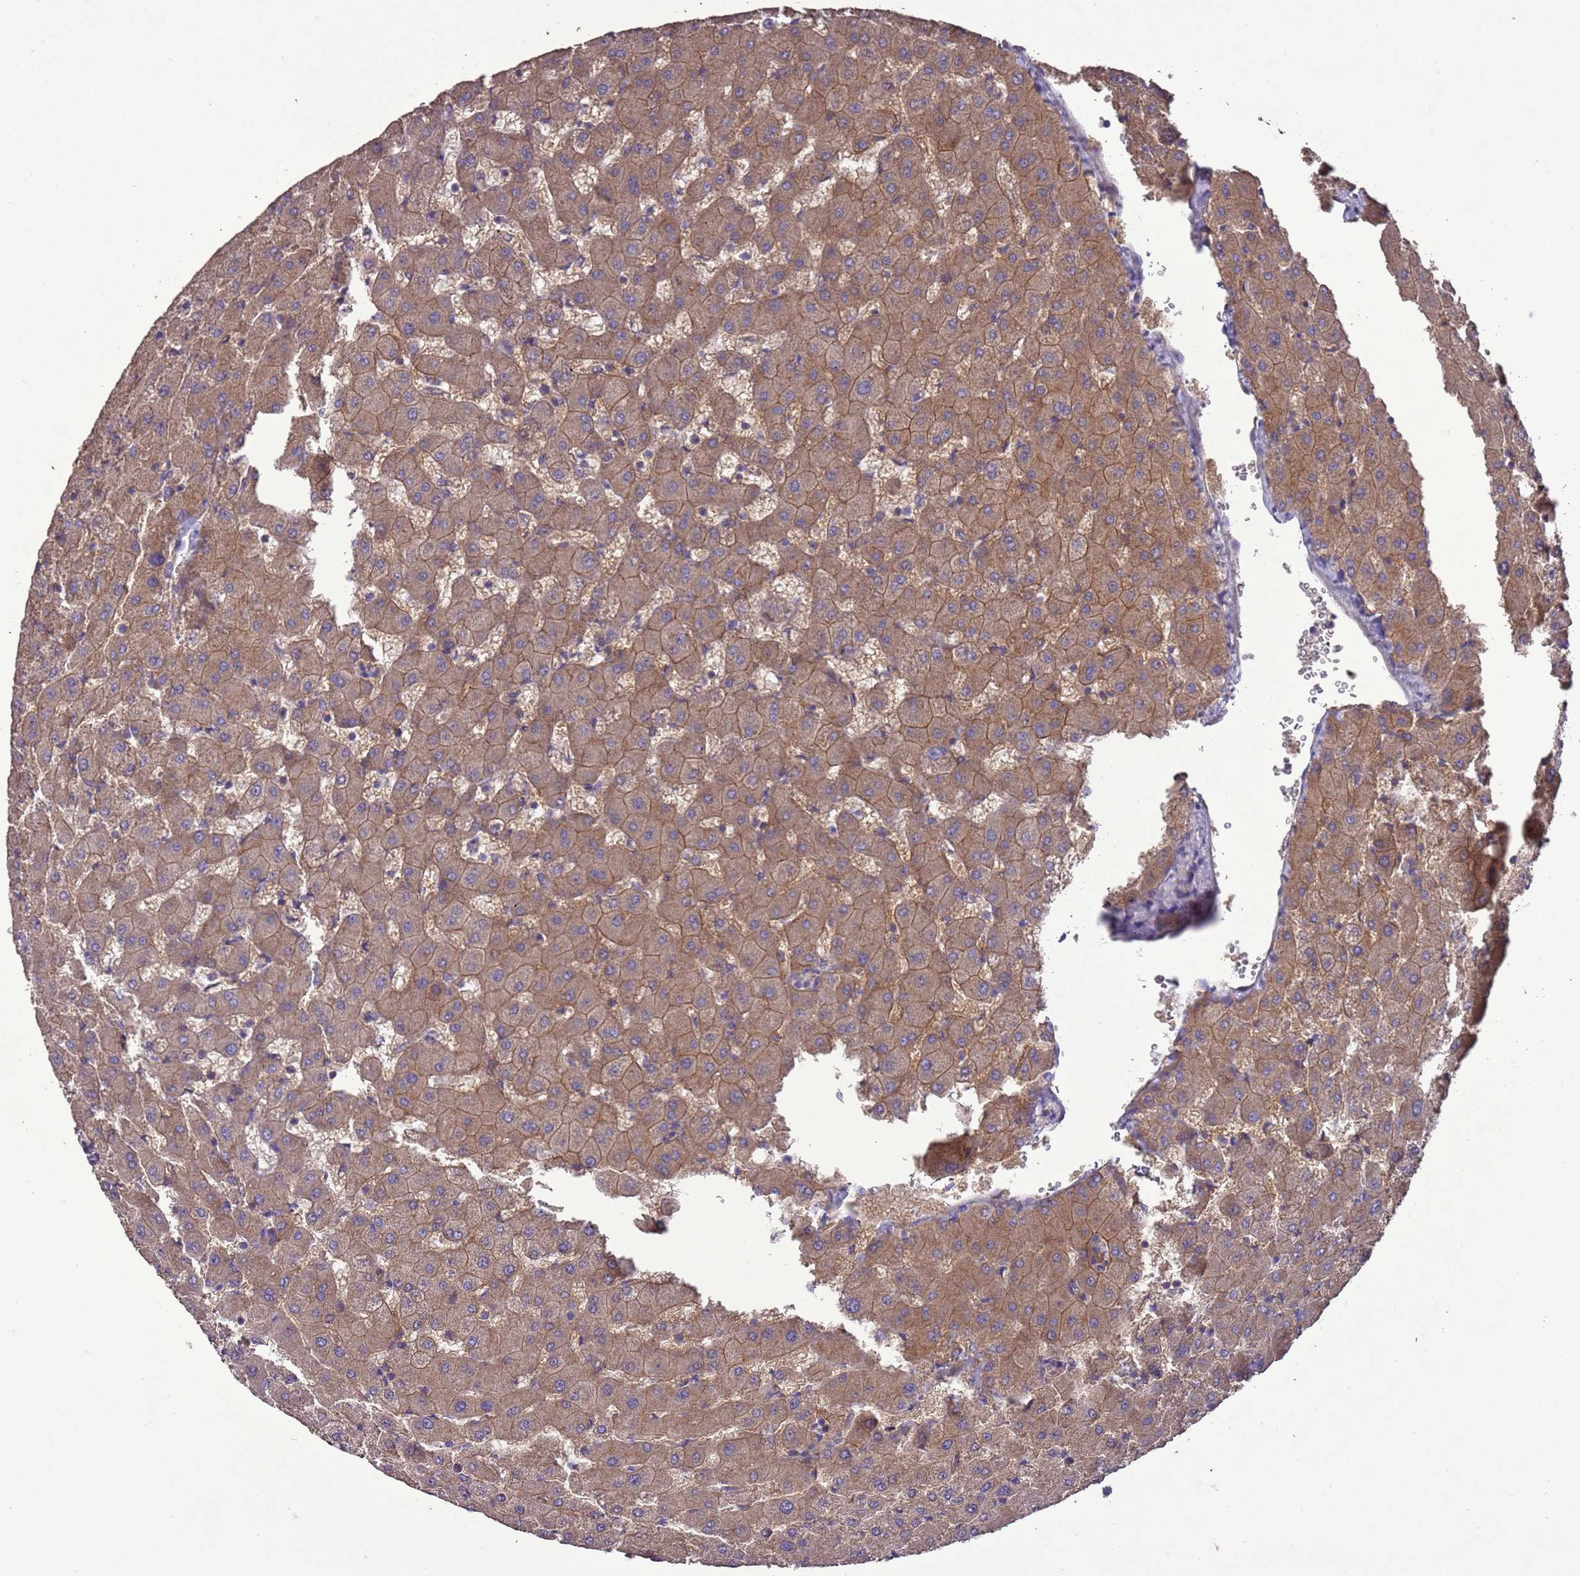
{"staining": {"intensity": "weak", "quantity": "25%-75%", "location": "cytoplasmic/membranous"}, "tissue": "liver", "cell_type": "Cholangiocytes", "image_type": "normal", "snomed": [{"axis": "morphology", "description": "Normal tissue, NOS"}, {"axis": "topography", "description": "Liver"}], "caption": "This histopathology image exhibits immunohistochemistry staining of normal human liver, with low weak cytoplasmic/membranous staining in approximately 25%-75% of cholangiocytes.", "gene": "SLC9B2", "patient": {"sex": "female", "age": 63}}